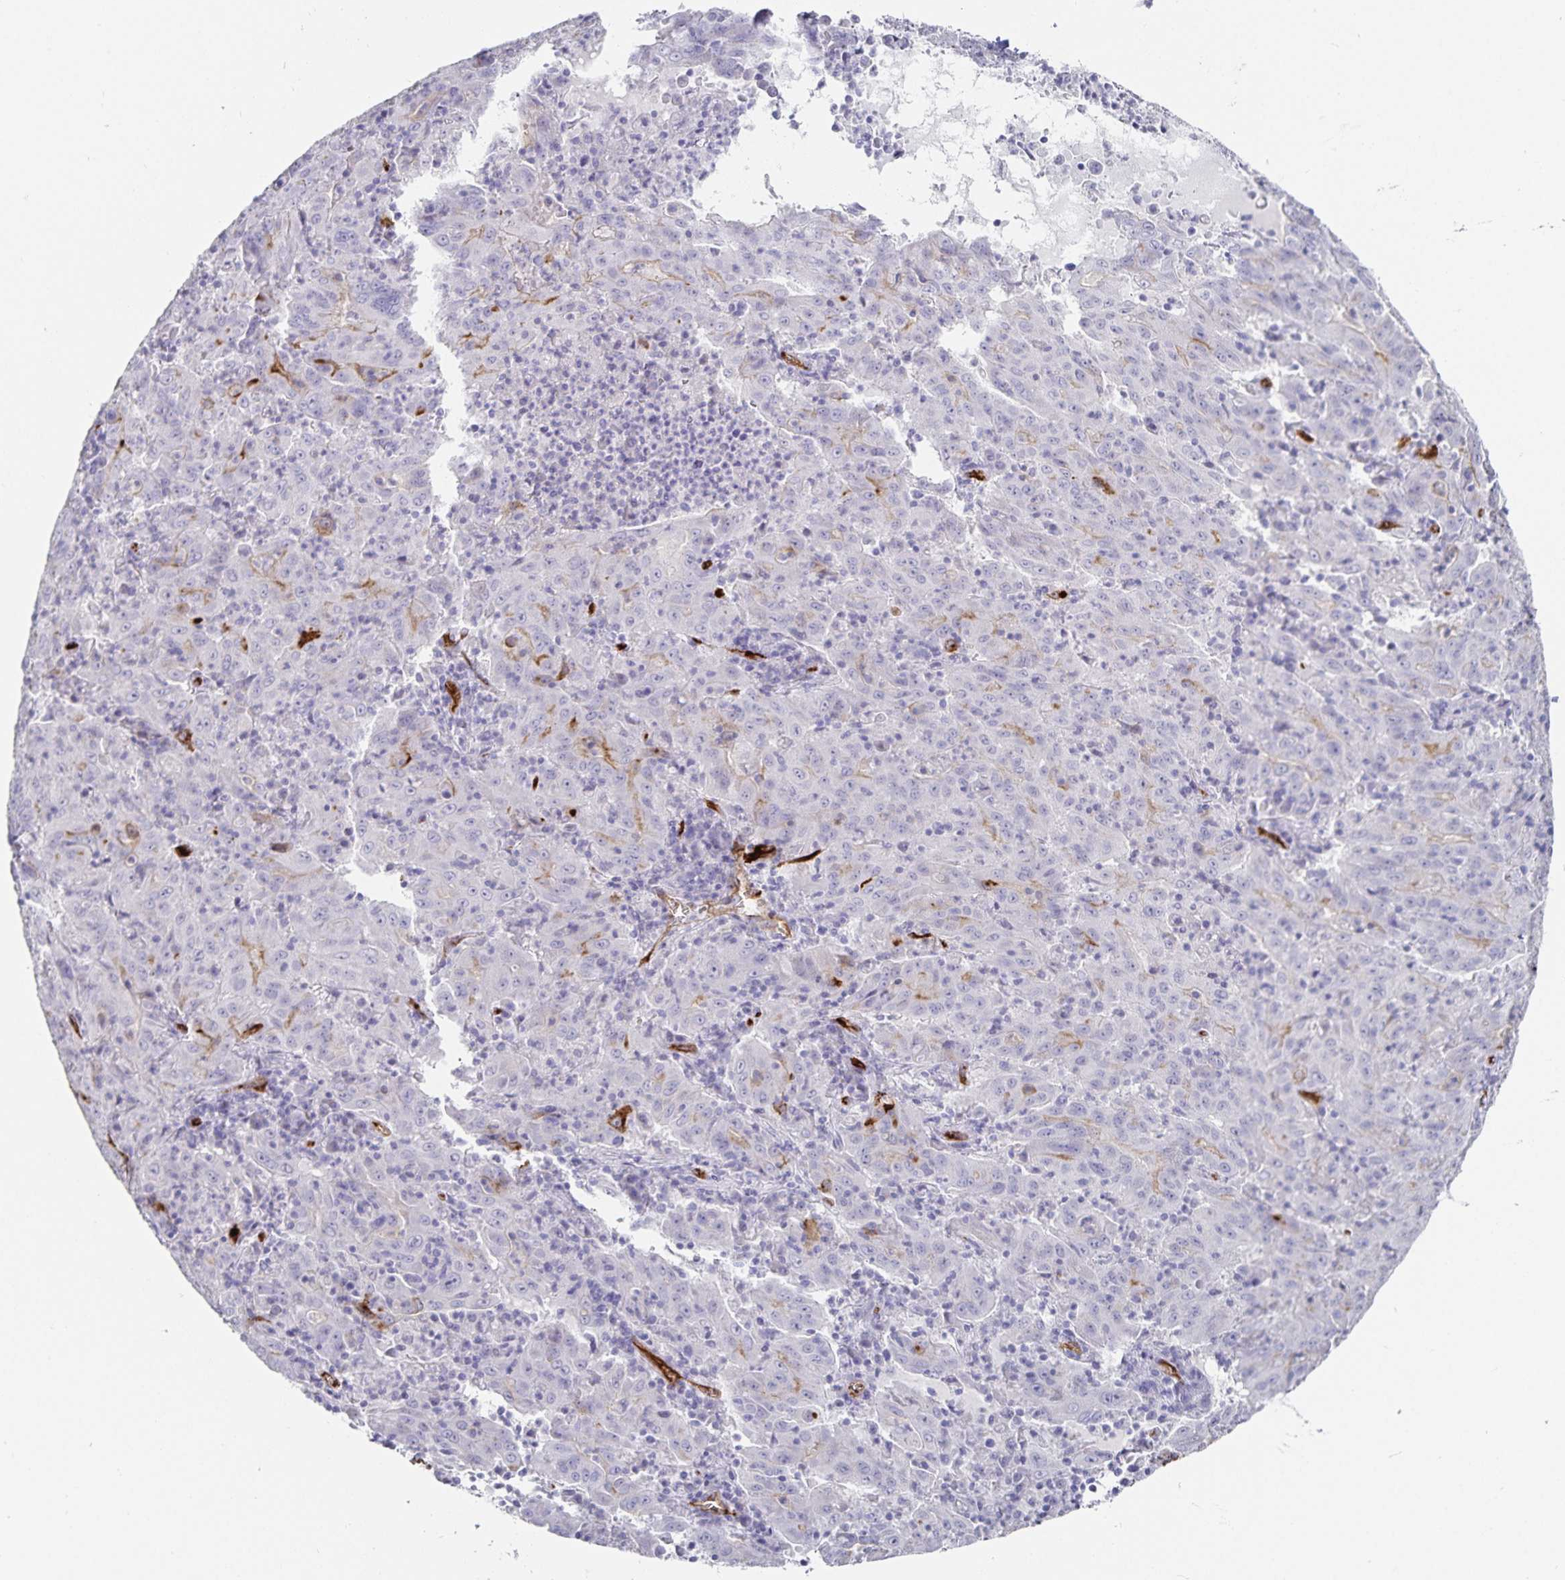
{"staining": {"intensity": "negative", "quantity": "none", "location": "none"}, "tissue": "pancreatic cancer", "cell_type": "Tumor cells", "image_type": "cancer", "snomed": [{"axis": "morphology", "description": "Adenocarcinoma, NOS"}, {"axis": "topography", "description": "Pancreas"}], "caption": "The IHC photomicrograph has no significant positivity in tumor cells of pancreatic cancer (adenocarcinoma) tissue.", "gene": "PODXL", "patient": {"sex": "male", "age": 63}}